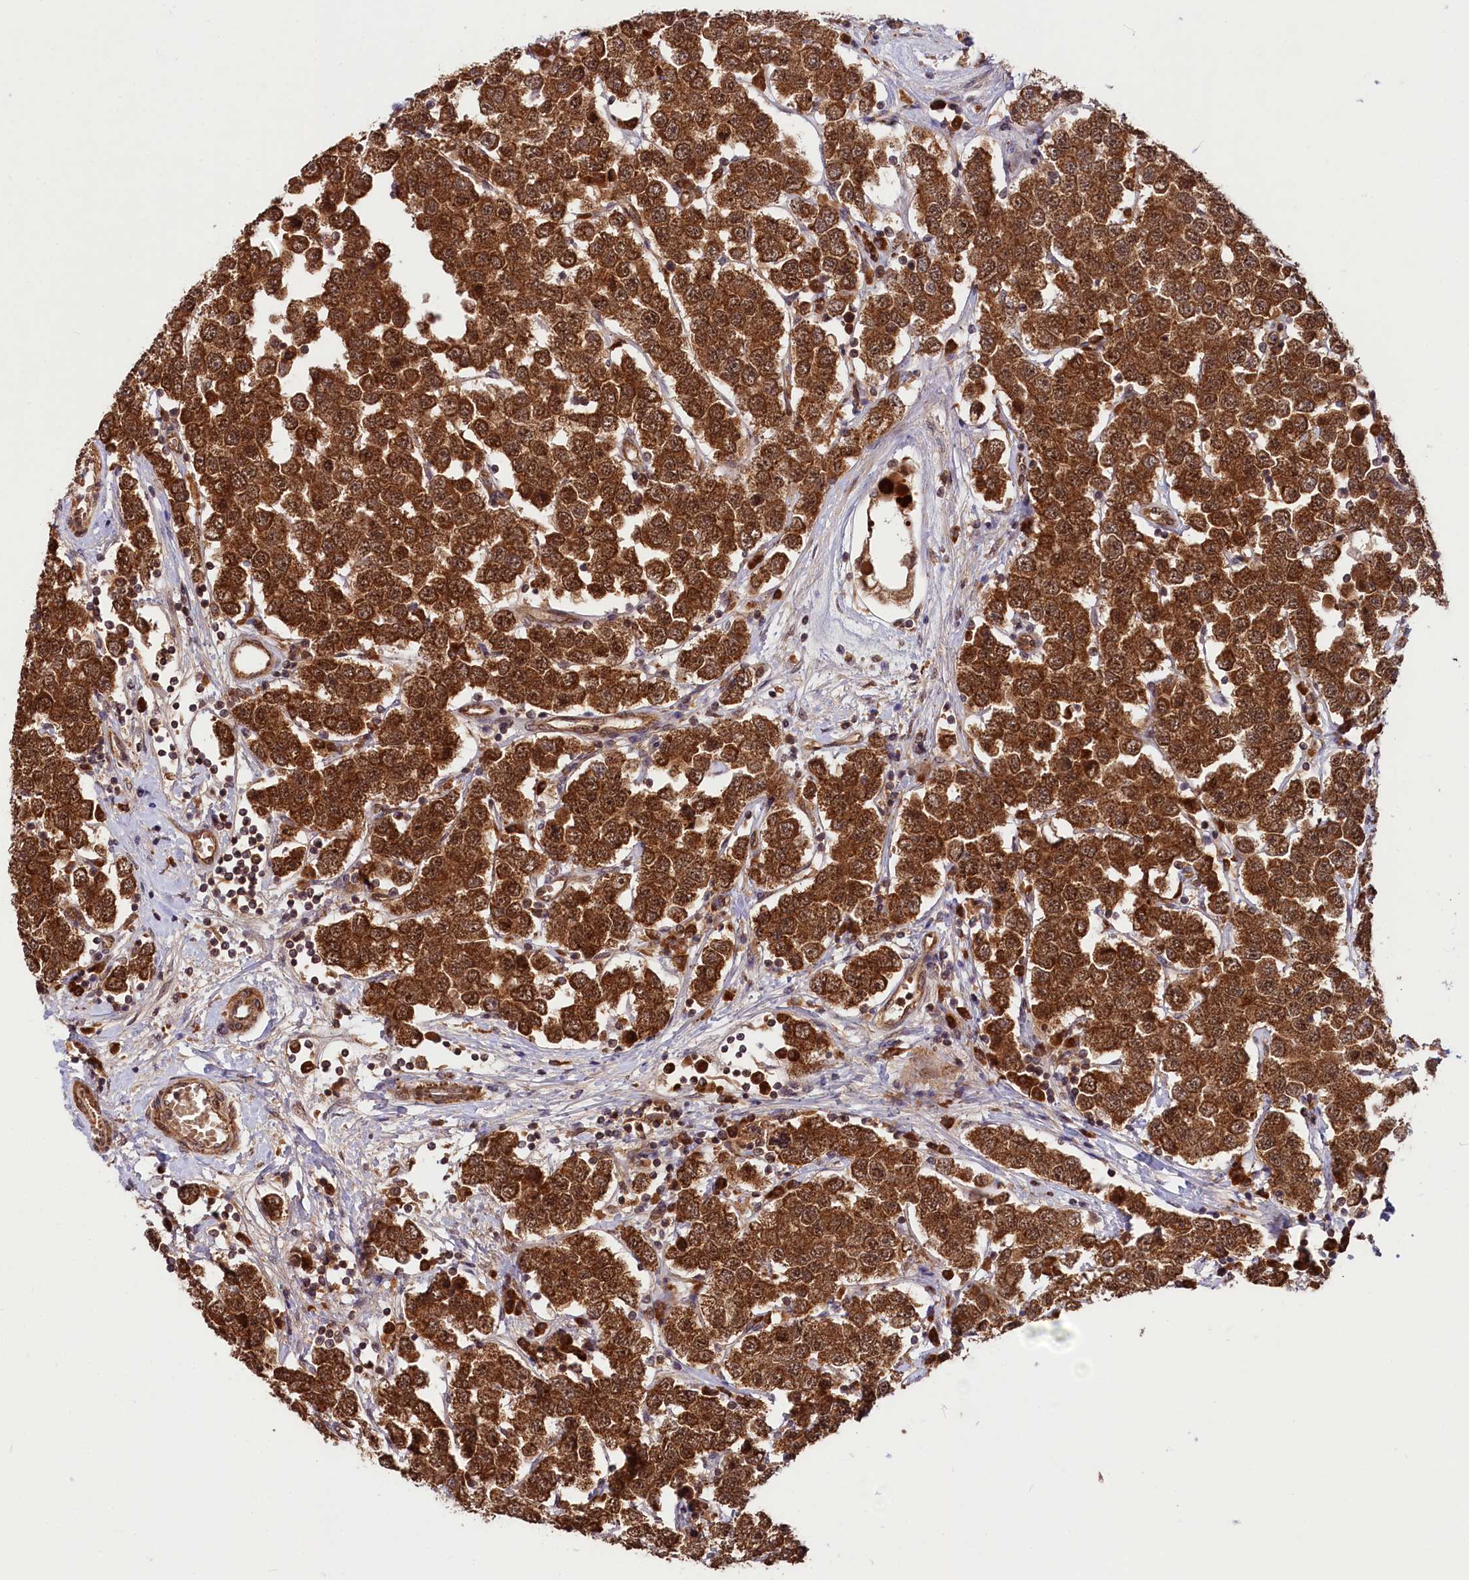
{"staining": {"intensity": "strong", "quantity": ">75%", "location": "cytoplasmic/membranous,nuclear"}, "tissue": "testis cancer", "cell_type": "Tumor cells", "image_type": "cancer", "snomed": [{"axis": "morphology", "description": "Seminoma, NOS"}, {"axis": "topography", "description": "Testis"}], "caption": "Protein staining of testis cancer (seminoma) tissue displays strong cytoplasmic/membranous and nuclear expression in approximately >75% of tumor cells.", "gene": "UBE3A", "patient": {"sex": "male", "age": 28}}